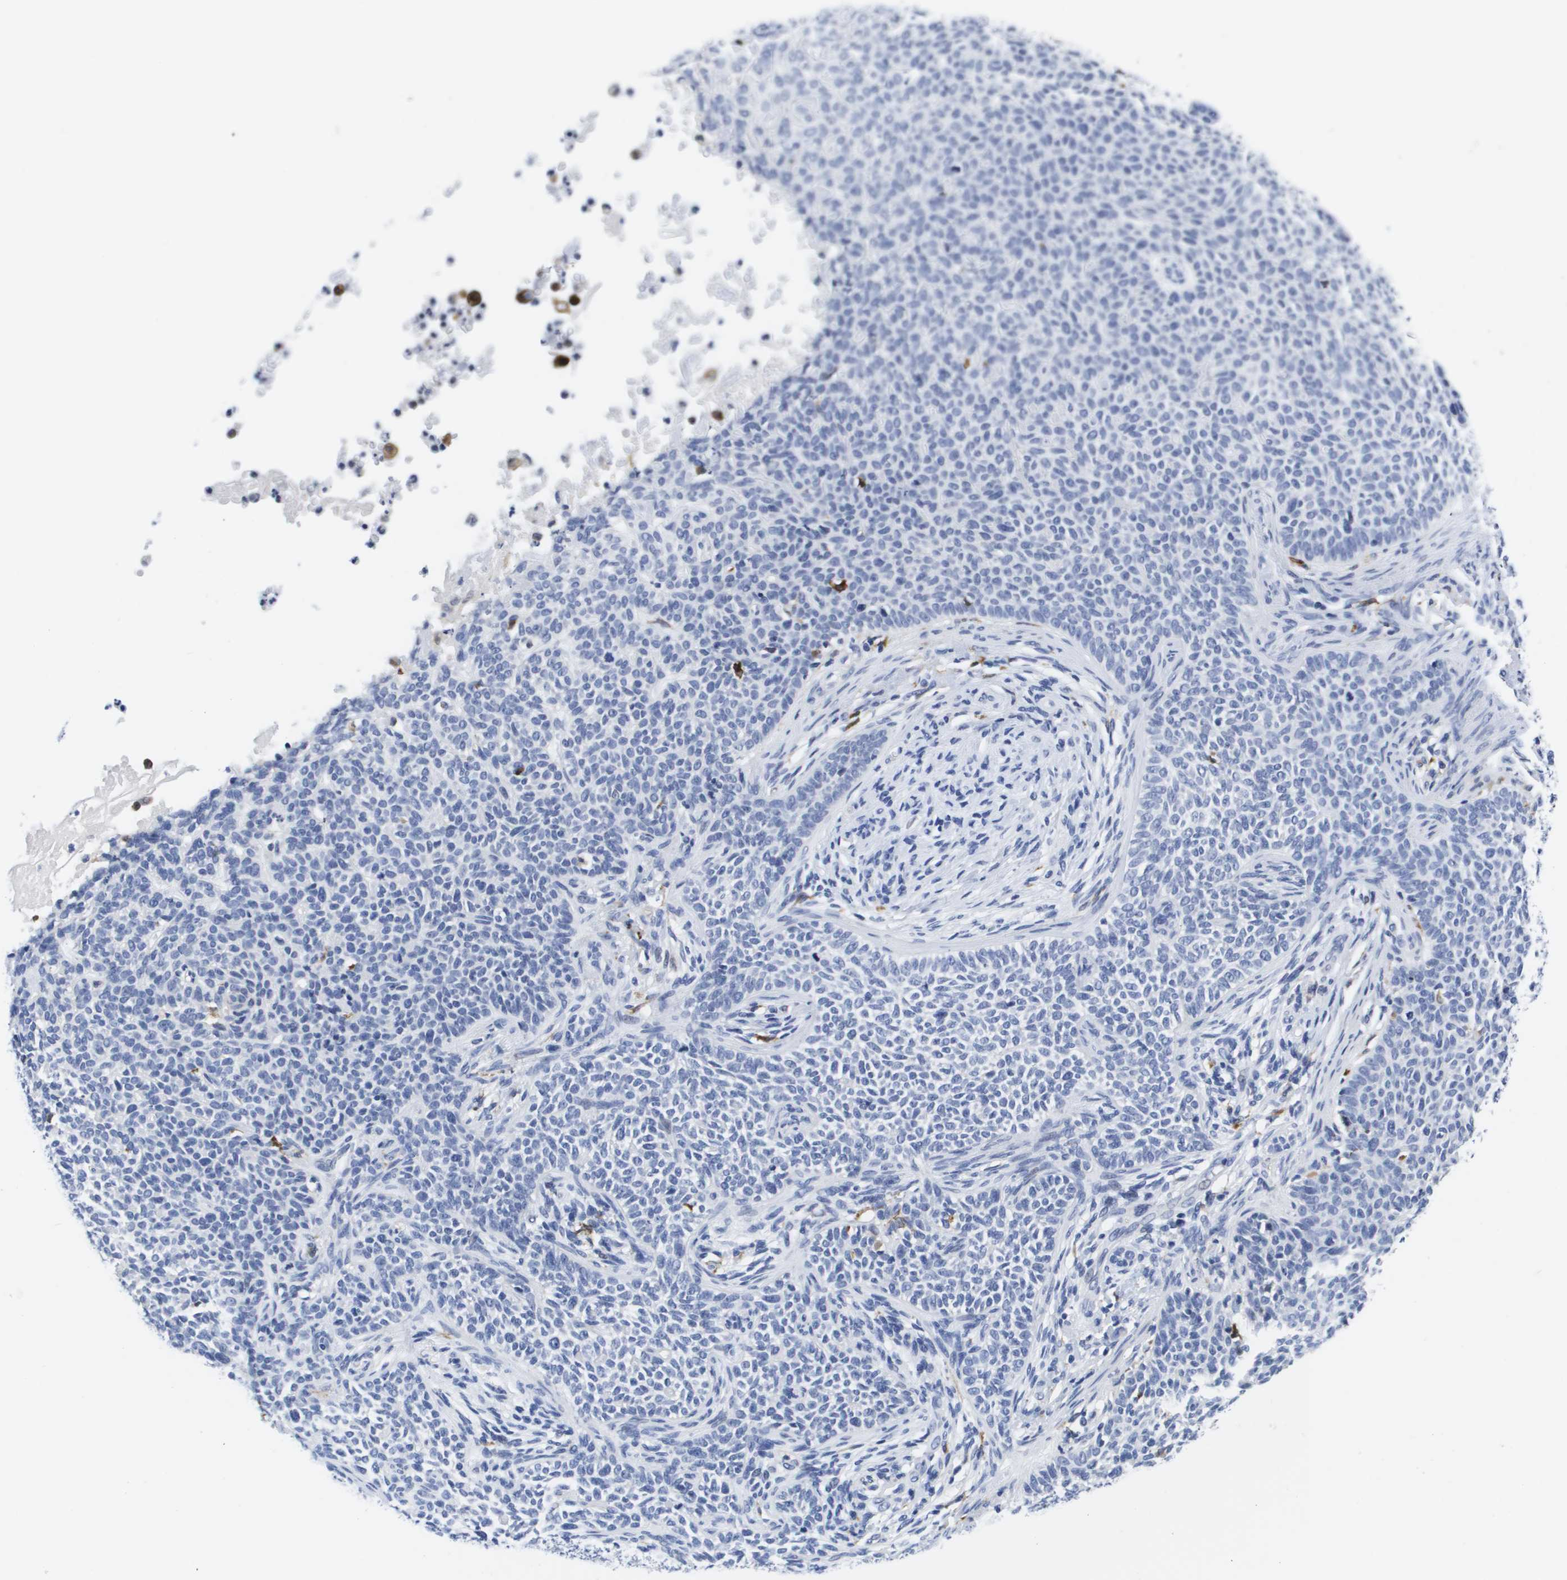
{"staining": {"intensity": "negative", "quantity": "none", "location": "none"}, "tissue": "skin cancer", "cell_type": "Tumor cells", "image_type": "cancer", "snomed": [{"axis": "morphology", "description": "Normal tissue, NOS"}, {"axis": "morphology", "description": "Basal cell carcinoma"}, {"axis": "topography", "description": "Skin"}], "caption": "Immunohistochemical staining of human skin cancer (basal cell carcinoma) demonstrates no significant staining in tumor cells. (Brightfield microscopy of DAB immunohistochemistry at high magnification).", "gene": "HMOX1", "patient": {"sex": "male", "age": 87}}